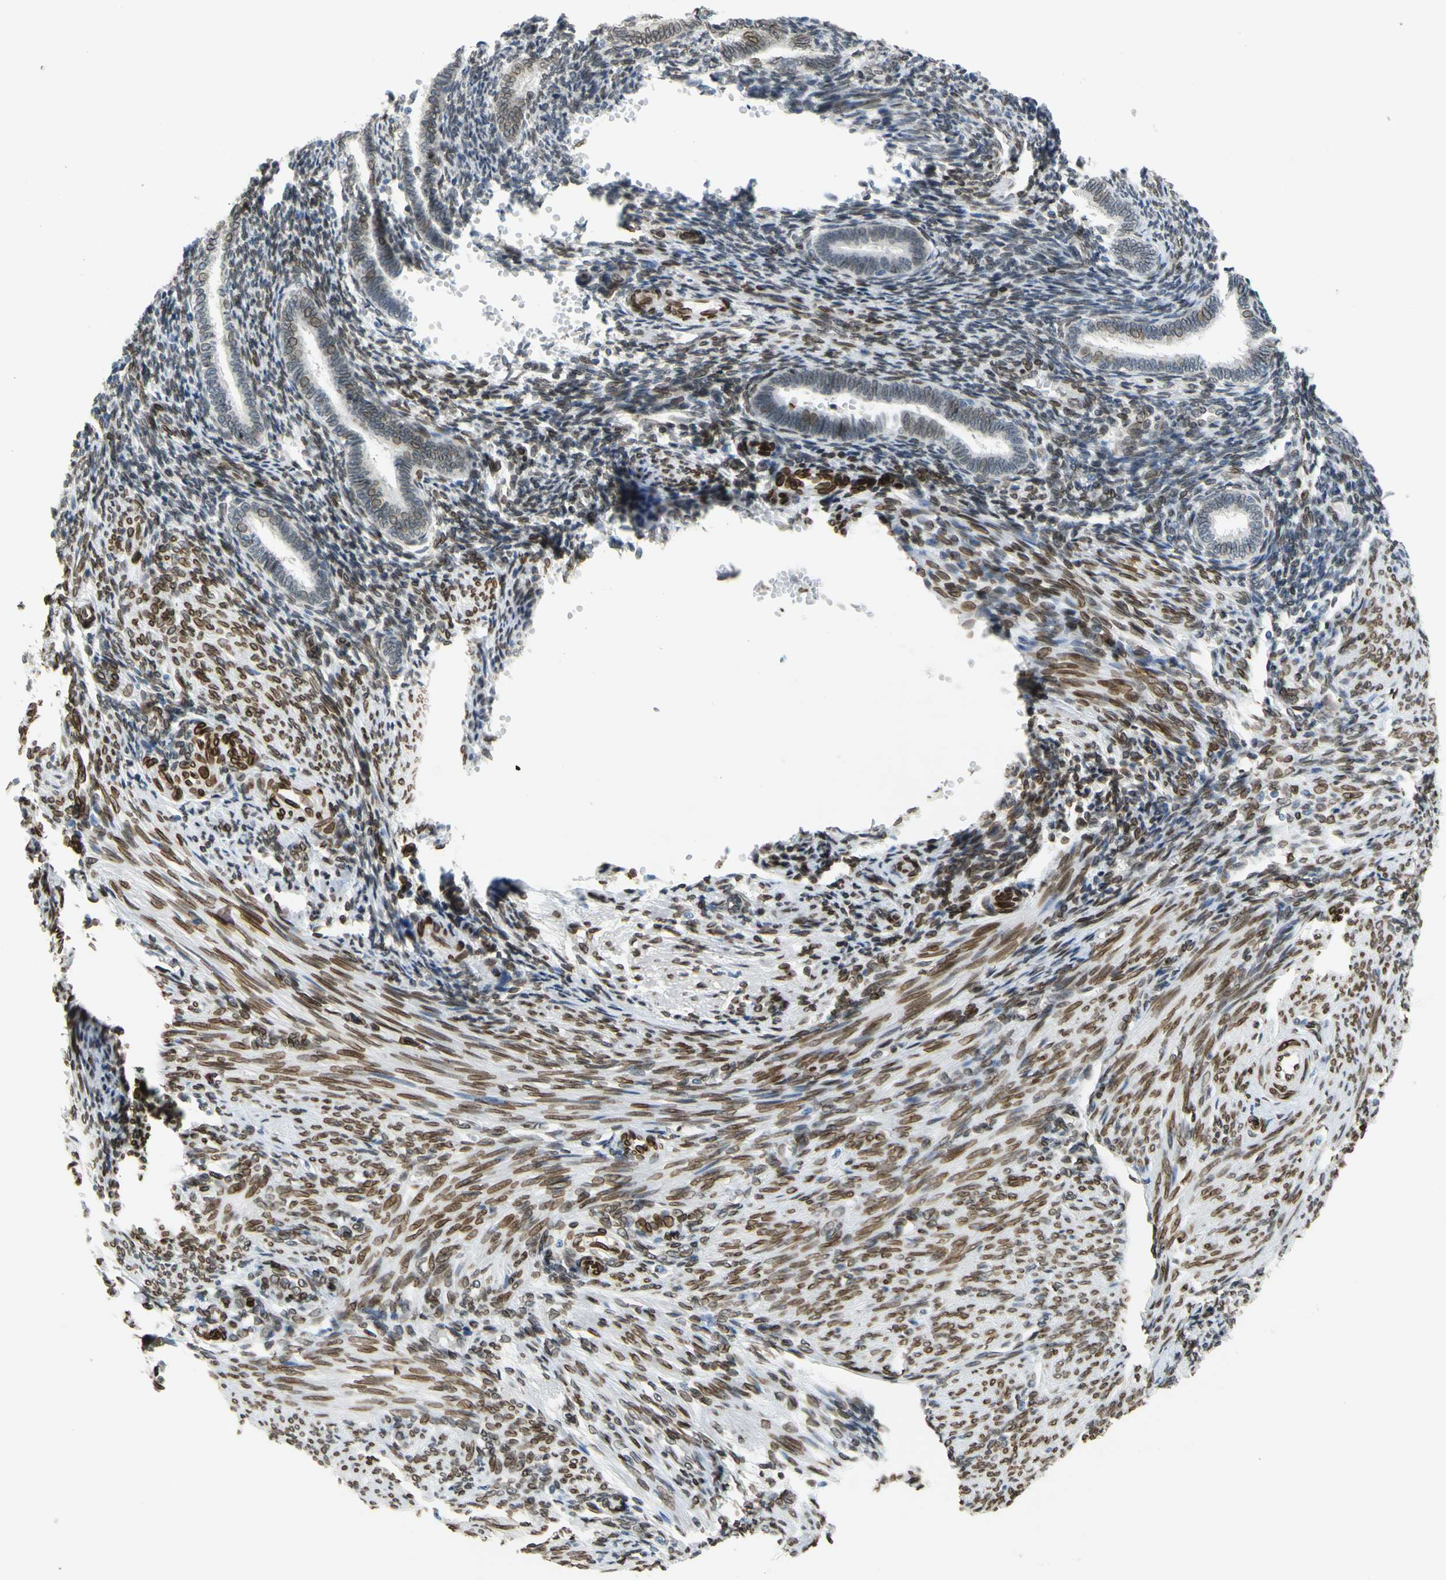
{"staining": {"intensity": "moderate", "quantity": ">75%", "location": "cytoplasmic/membranous,nuclear"}, "tissue": "endometrium", "cell_type": "Cells in endometrial stroma", "image_type": "normal", "snomed": [{"axis": "morphology", "description": "Normal tissue, NOS"}, {"axis": "topography", "description": "Endometrium"}], "caption": "Protein expression analysis of normal human endometrium reveals moderate cytoplasmic/membranous,nuclear positivity in approximately >75% of cells in endometrial stroma.", "gene": "SUN1", "patient": {"sex": "female", "age": 27}}